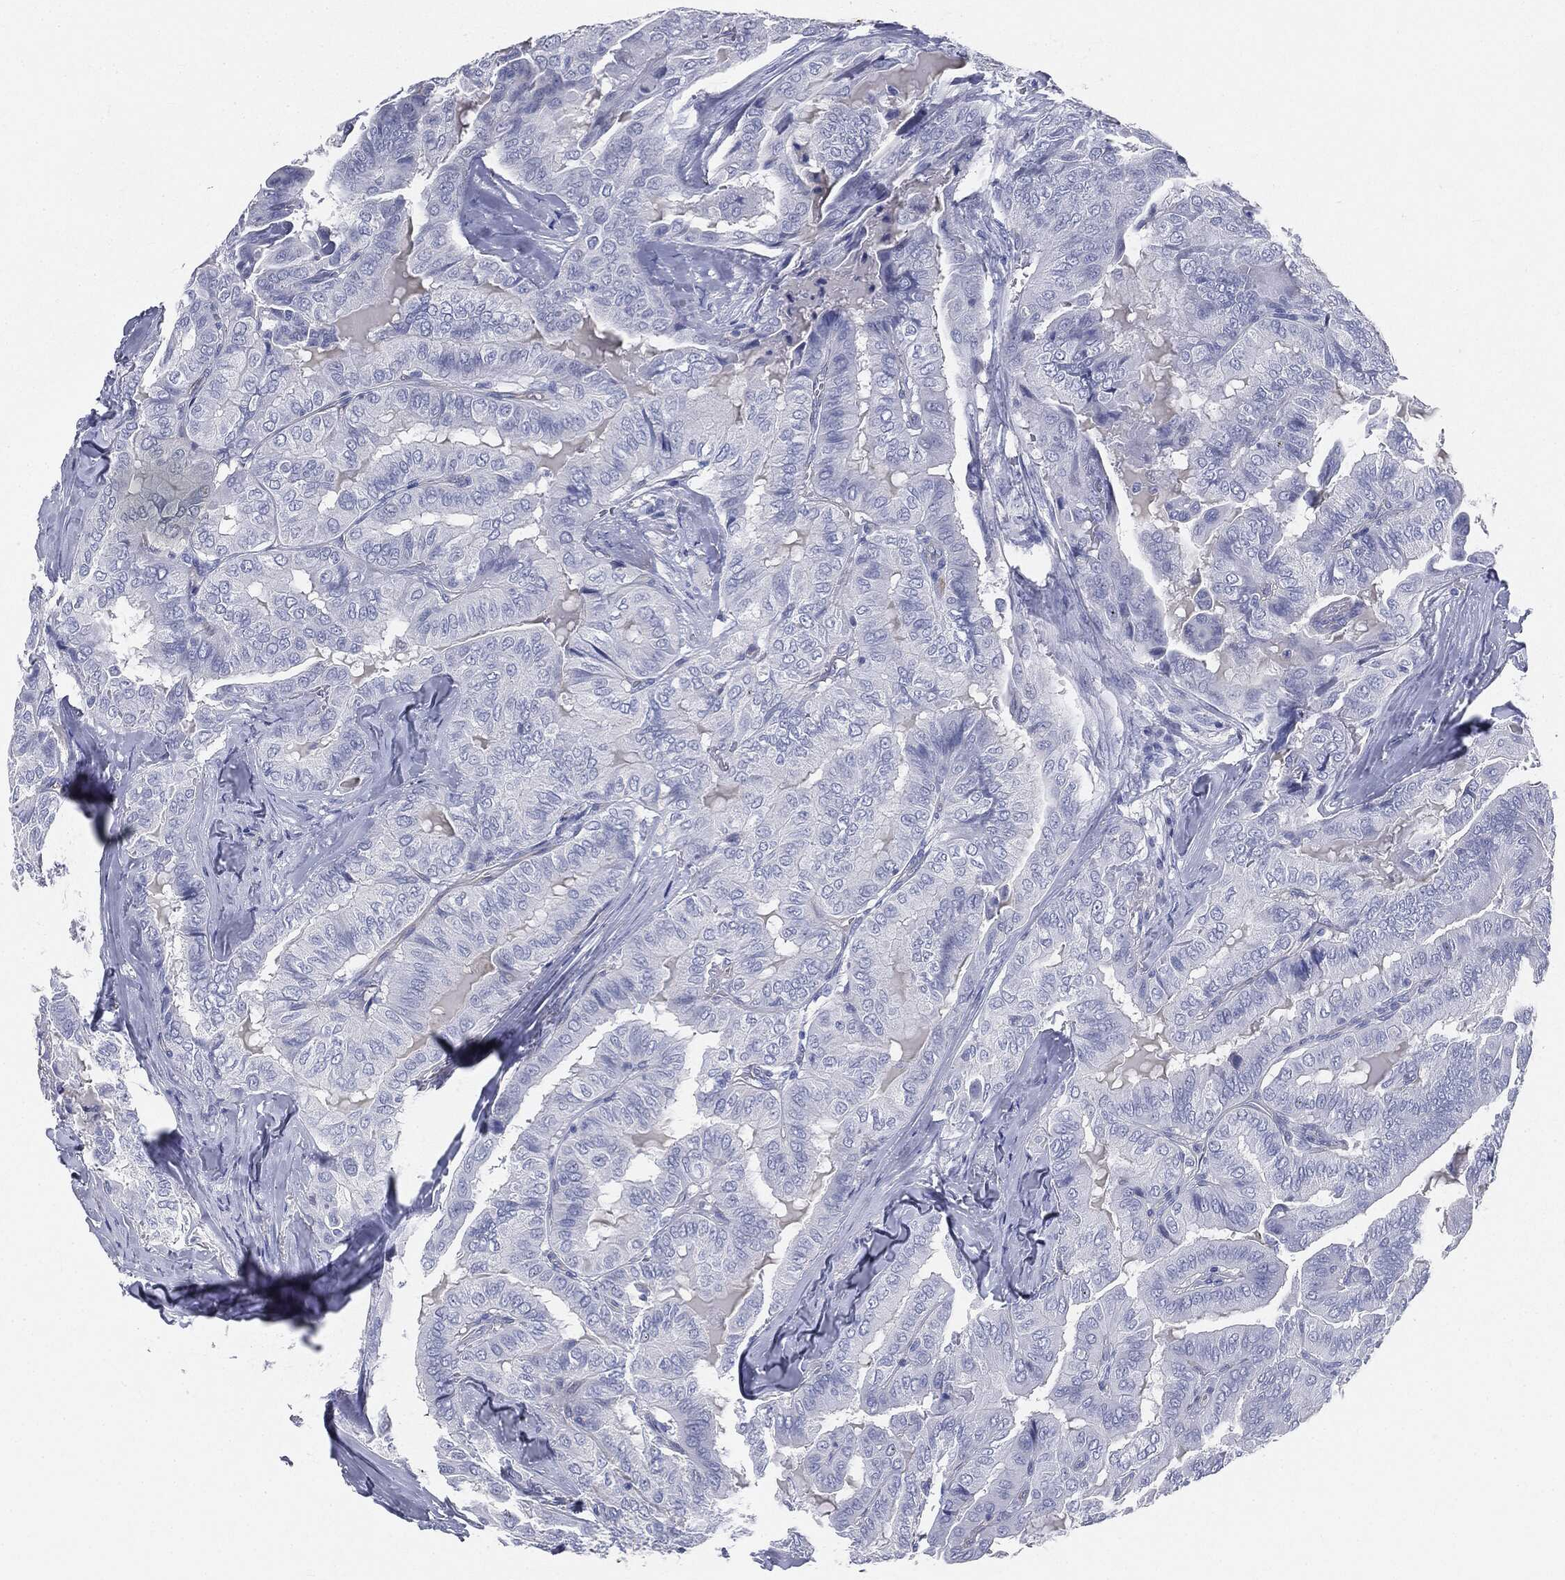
{"staining": {"intensity": "negative", "quantity": "none", "location": "none"}, "tissue": "thyroid cancer", "cell_type": "Tumor cells", "image_type": "cancer", "snomed": [{"axis": "morphology", "description": "Papillary adenocarcinoma, NOS"}, {"axis": "topography", "description": "Thyroid gland"}], "caption": "This is an immunohistochemistry micrograph of papillary adenocarcinoma (thyroid). There is no positivity in tumor cells.", "gene": "MUC5AC", "patient": {"sex": "female", "age": 68}}